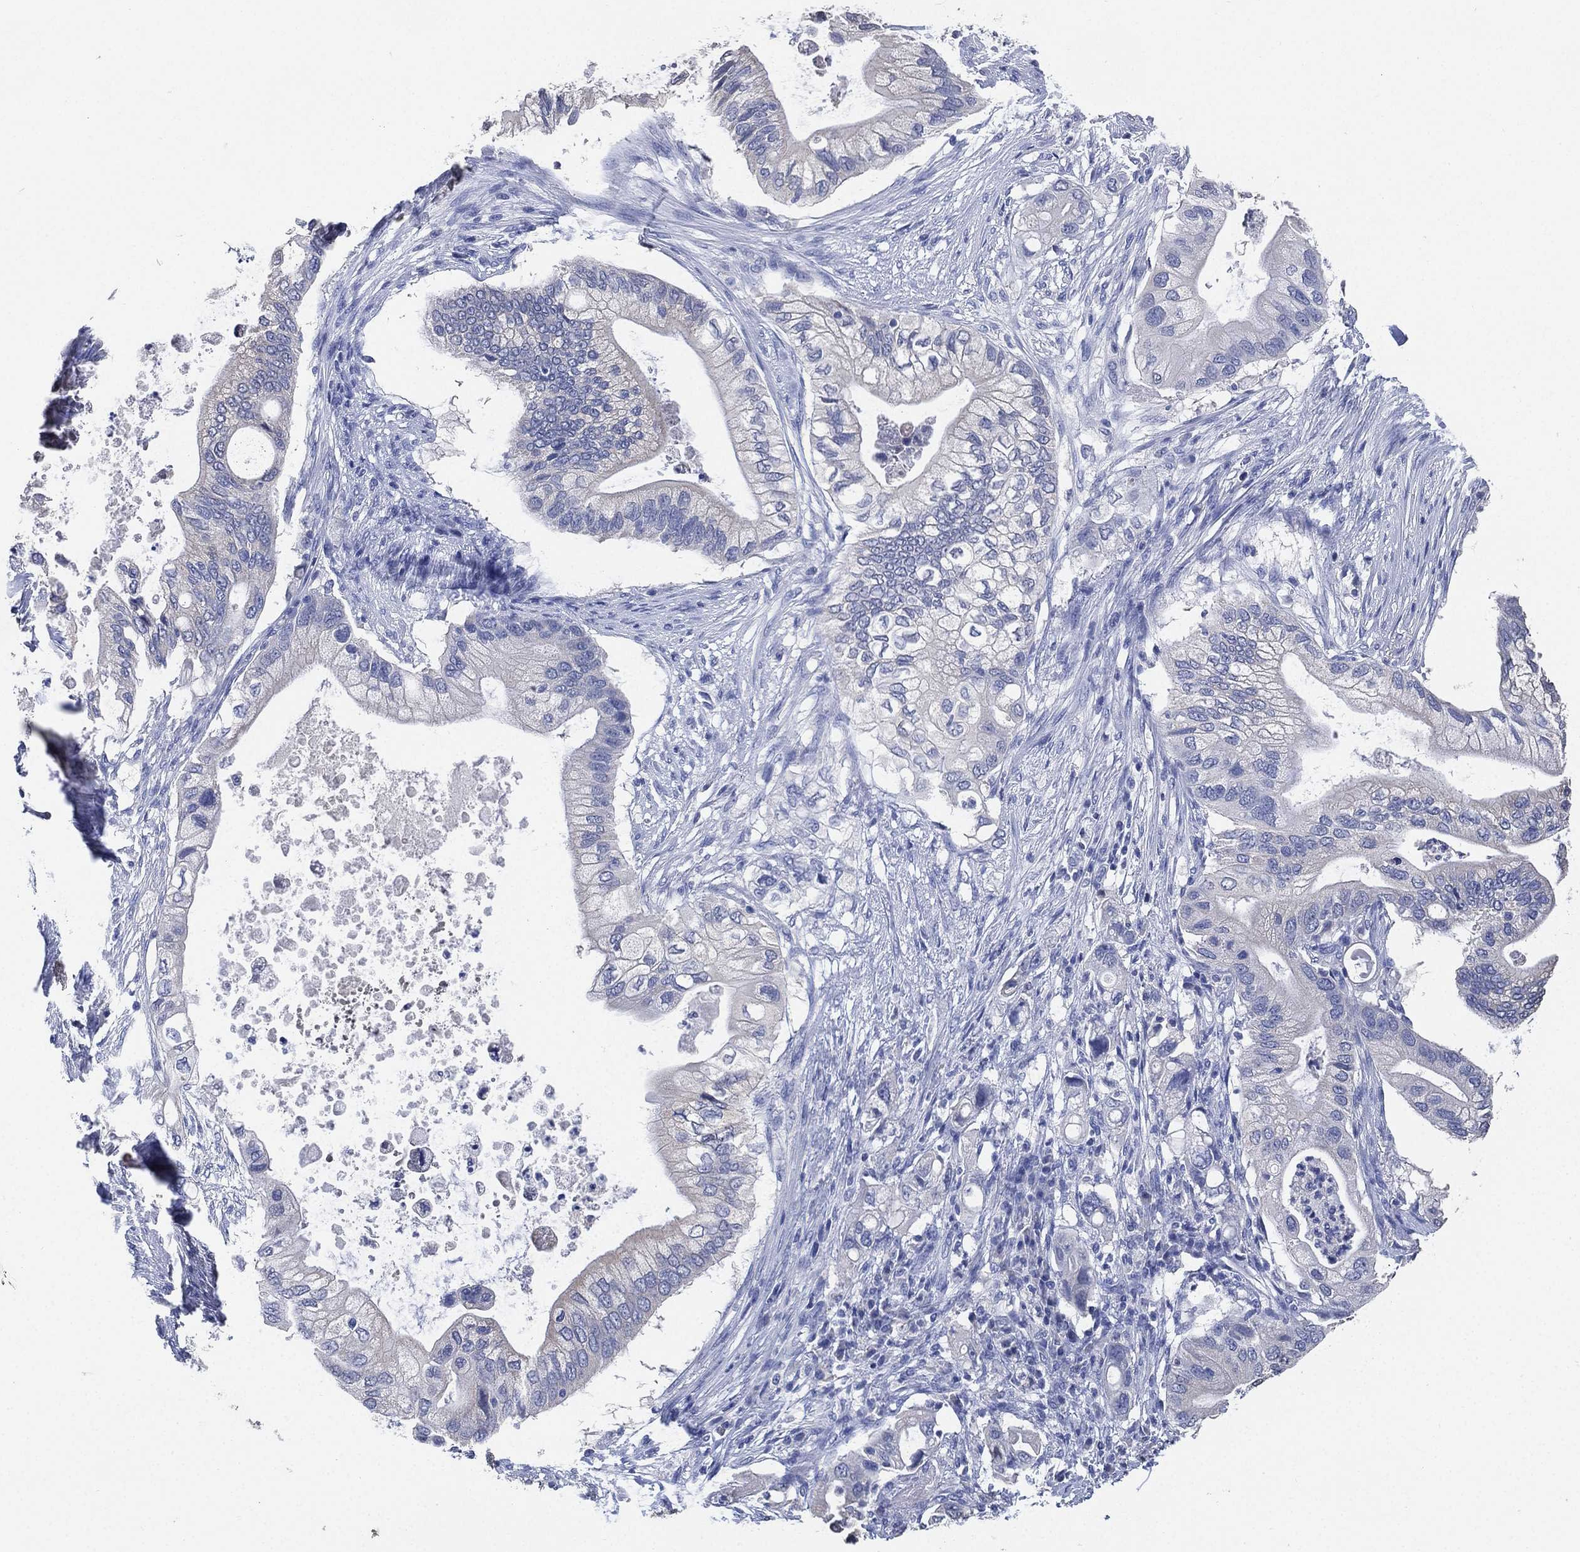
{"staining": {"intensity": "negative", "quantity": "none", "location": "none"}, "tissue": "pancreatic cancer", "cell_type": "Tumor cells", "image_type": "cancer", "snomed": [{"axis": "morphology", "description": "Adenocarcinoma, NOS"}, {"axis": "topography", "description": "Pancreas"}], "caption": "Tumor cells show no significant positivity in pancreatic cancer. (Stains: DAB IHC with hematoxylin counter stain, Microscopy: brightfield microscopy at high magnification).", "gene": "IYD", "patient": {"sex": "female", "age": 72}}